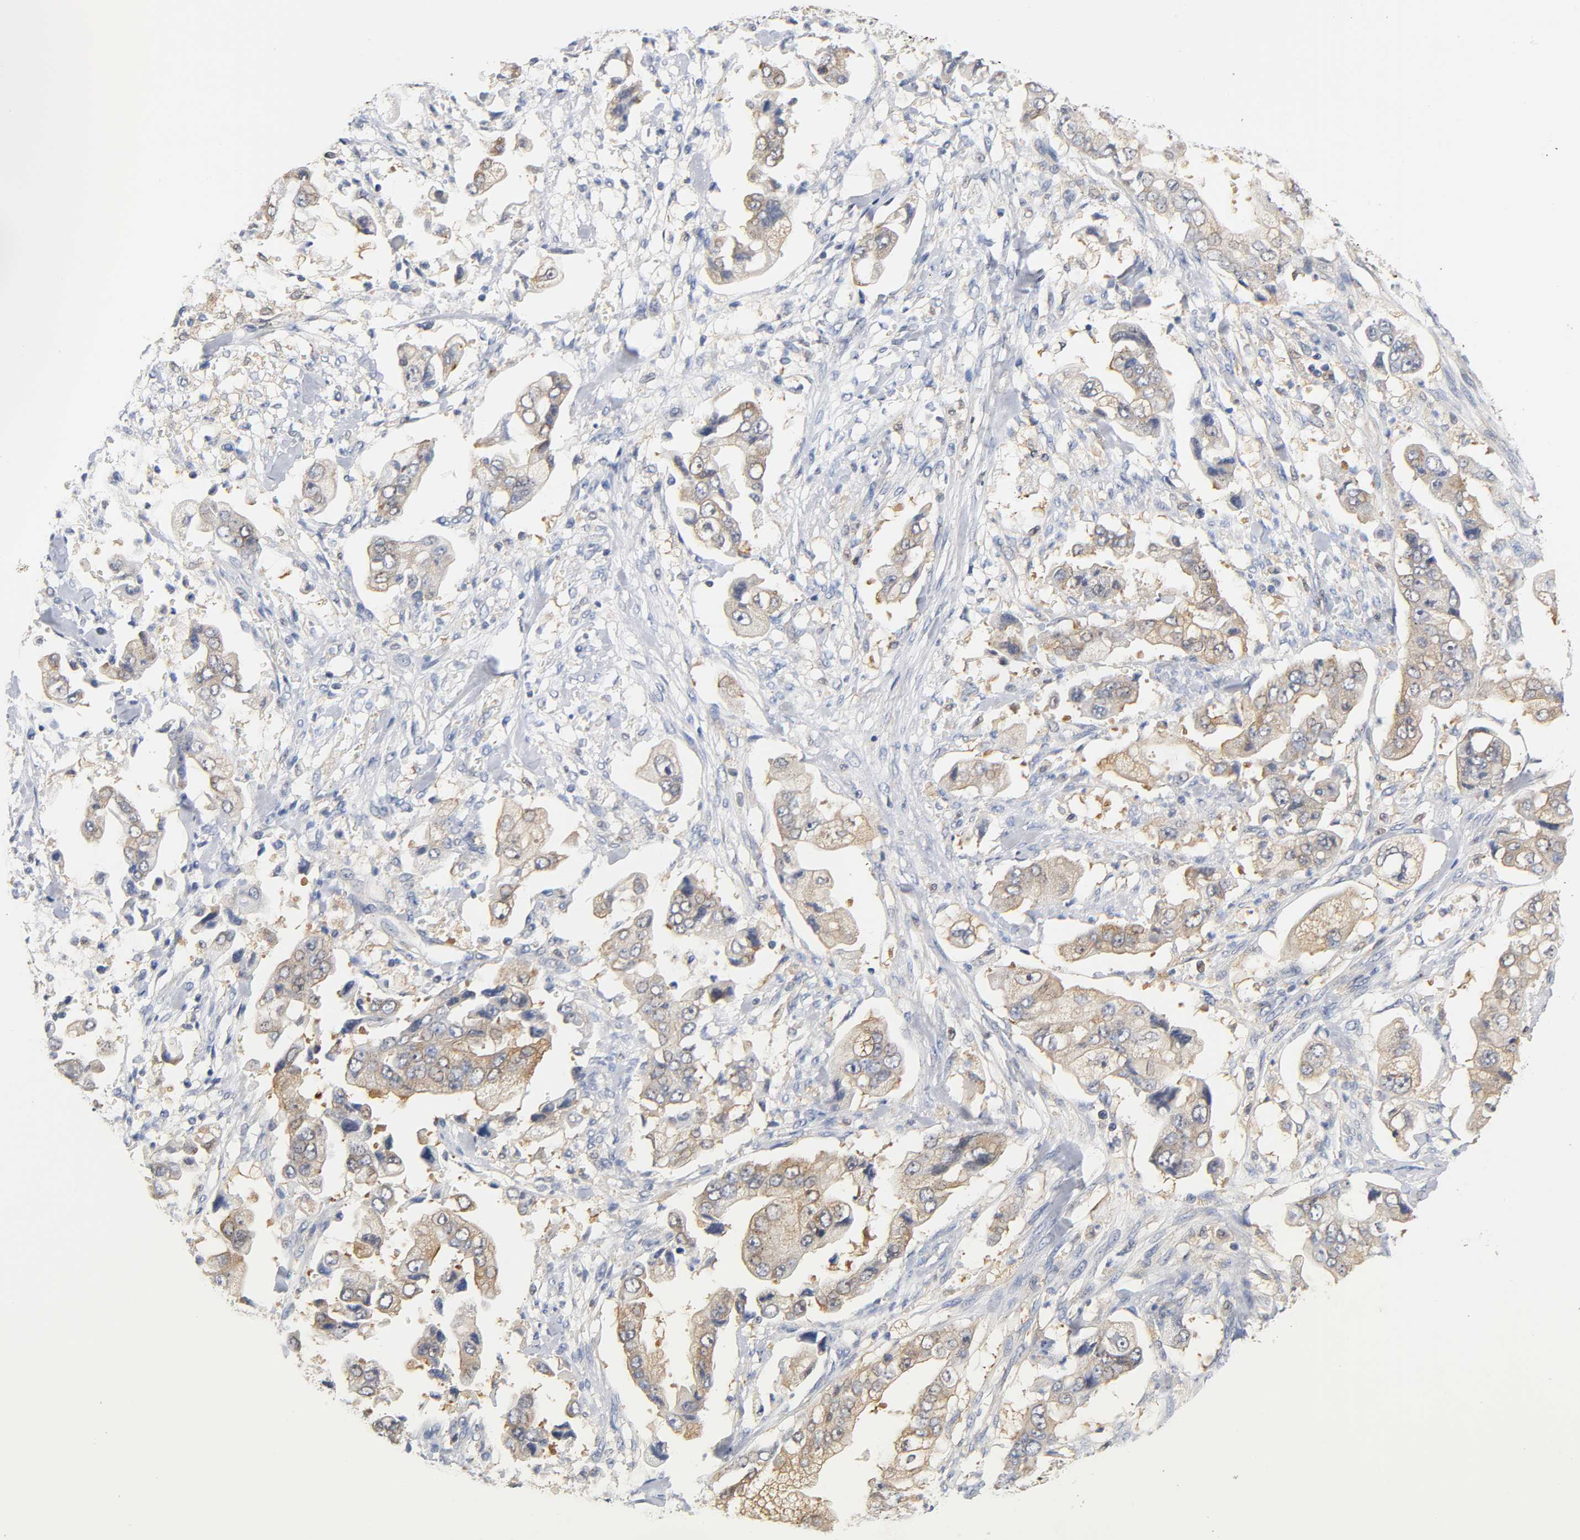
{"staining": {"intensity": "weak", "quantity": ">75%", "location": "cytoplasmic/membranous"}, "tissue": "stomach cancer", "cell_type": "Tumor cells", "image_type": "cancer", "snomed": [{"axis": "morphology", "description": "Adenocarcinoma, NOS"}, {"axis": "topography", "description": "Stomach"}], "caption": "Adenocarcinoma (stomach) stained with immunohistochemistry demonstrates weak cytoplasmic/membranous staining in about >75% of tumor cells.", "gene": "FYN", "patient": {"sex": "male", "age": 62}}